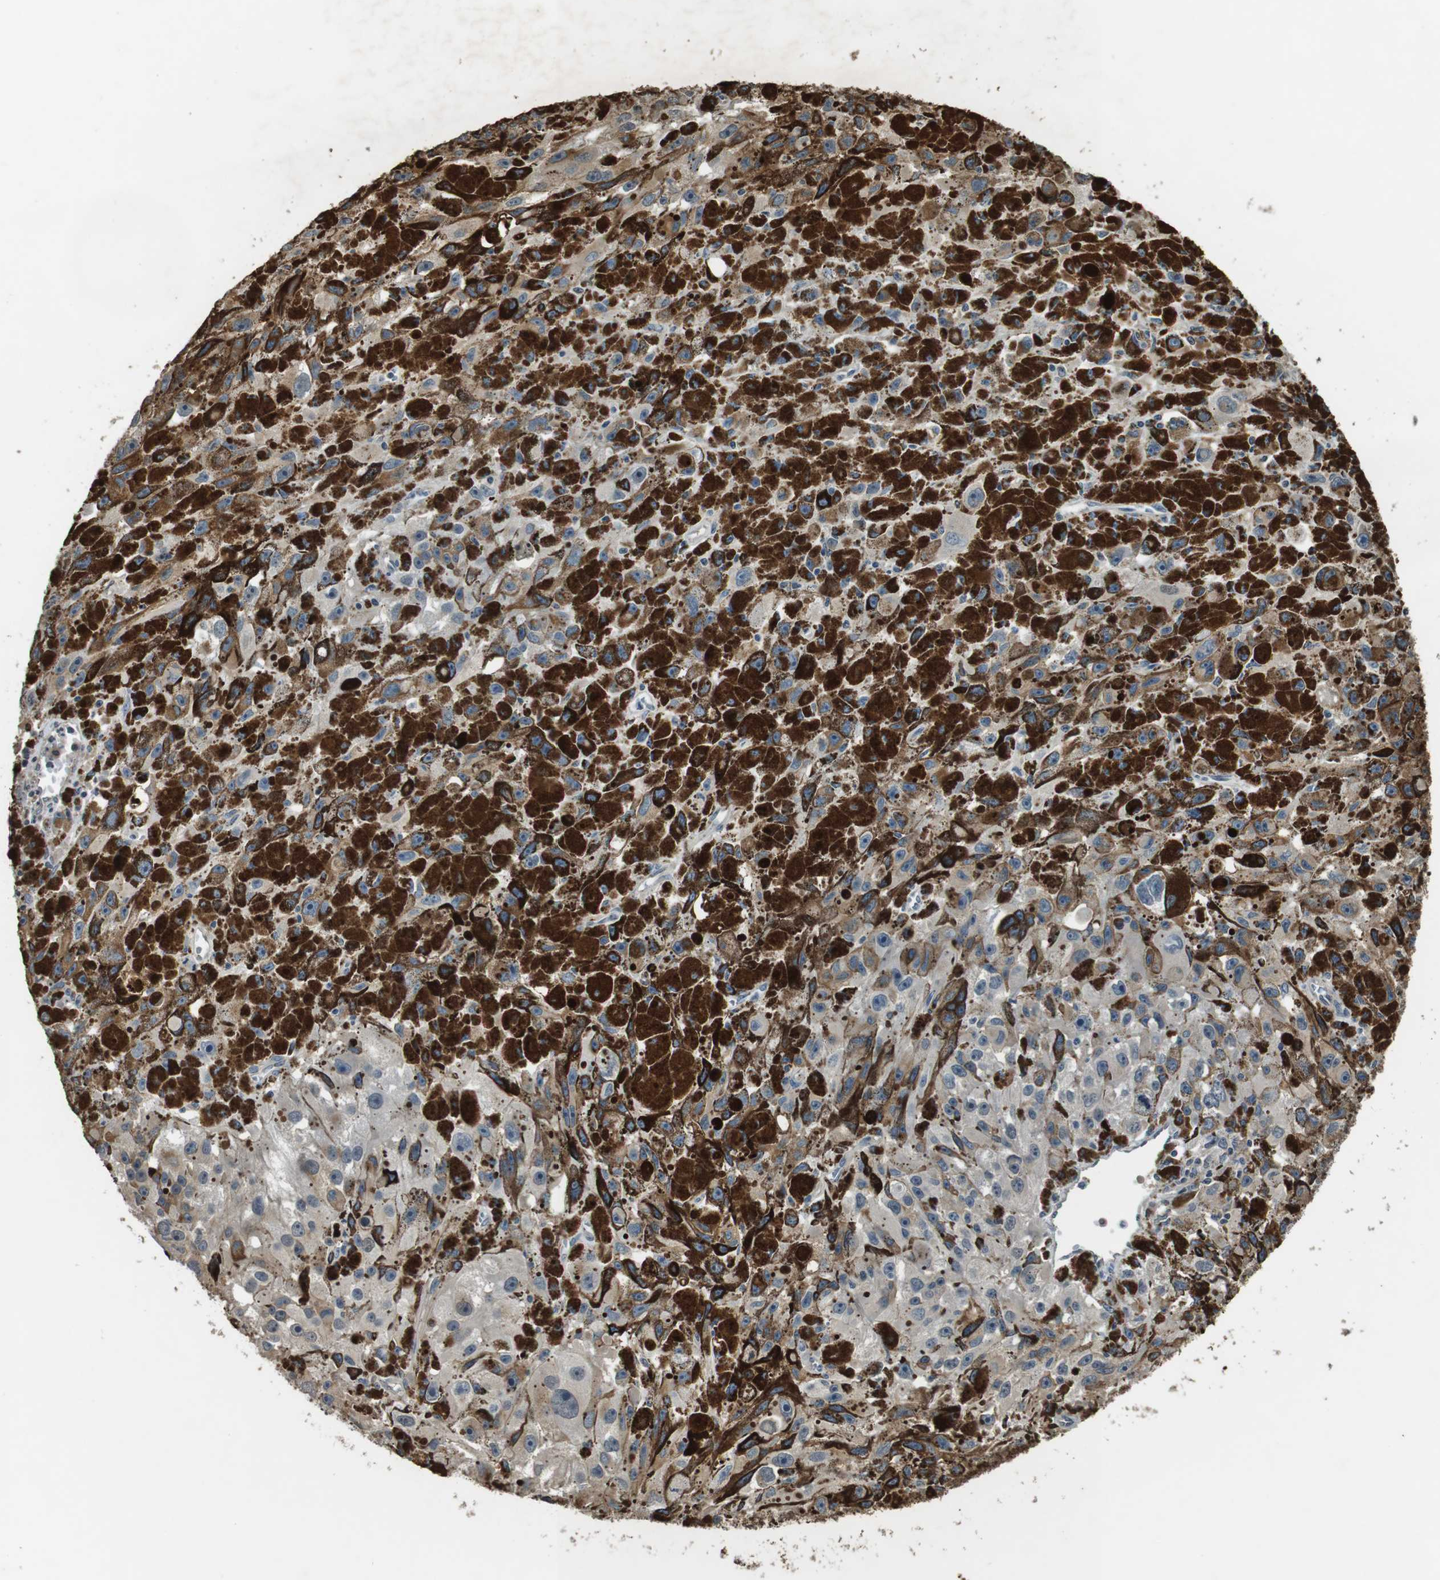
{"staining": {"intensity": "moderate", "quantity": ">75%", "location": "cytoplasmic/membranous"}, "tissue": "melanoma", "cell_type": "Tumor cells", "image_type": "cancer", "snomed": [{"axis": "morphology", "description": "Malignant melanoma, NOS"}, {"axis": "topography", "description": "Skin"}], "caption": "The immunohistochemical stain highlights moderate cytoplasmic/membranous staining in tumor cells of melanoma tissue.", "gene": "FZD10", "patient": {"sex": "female", "age": 104}}